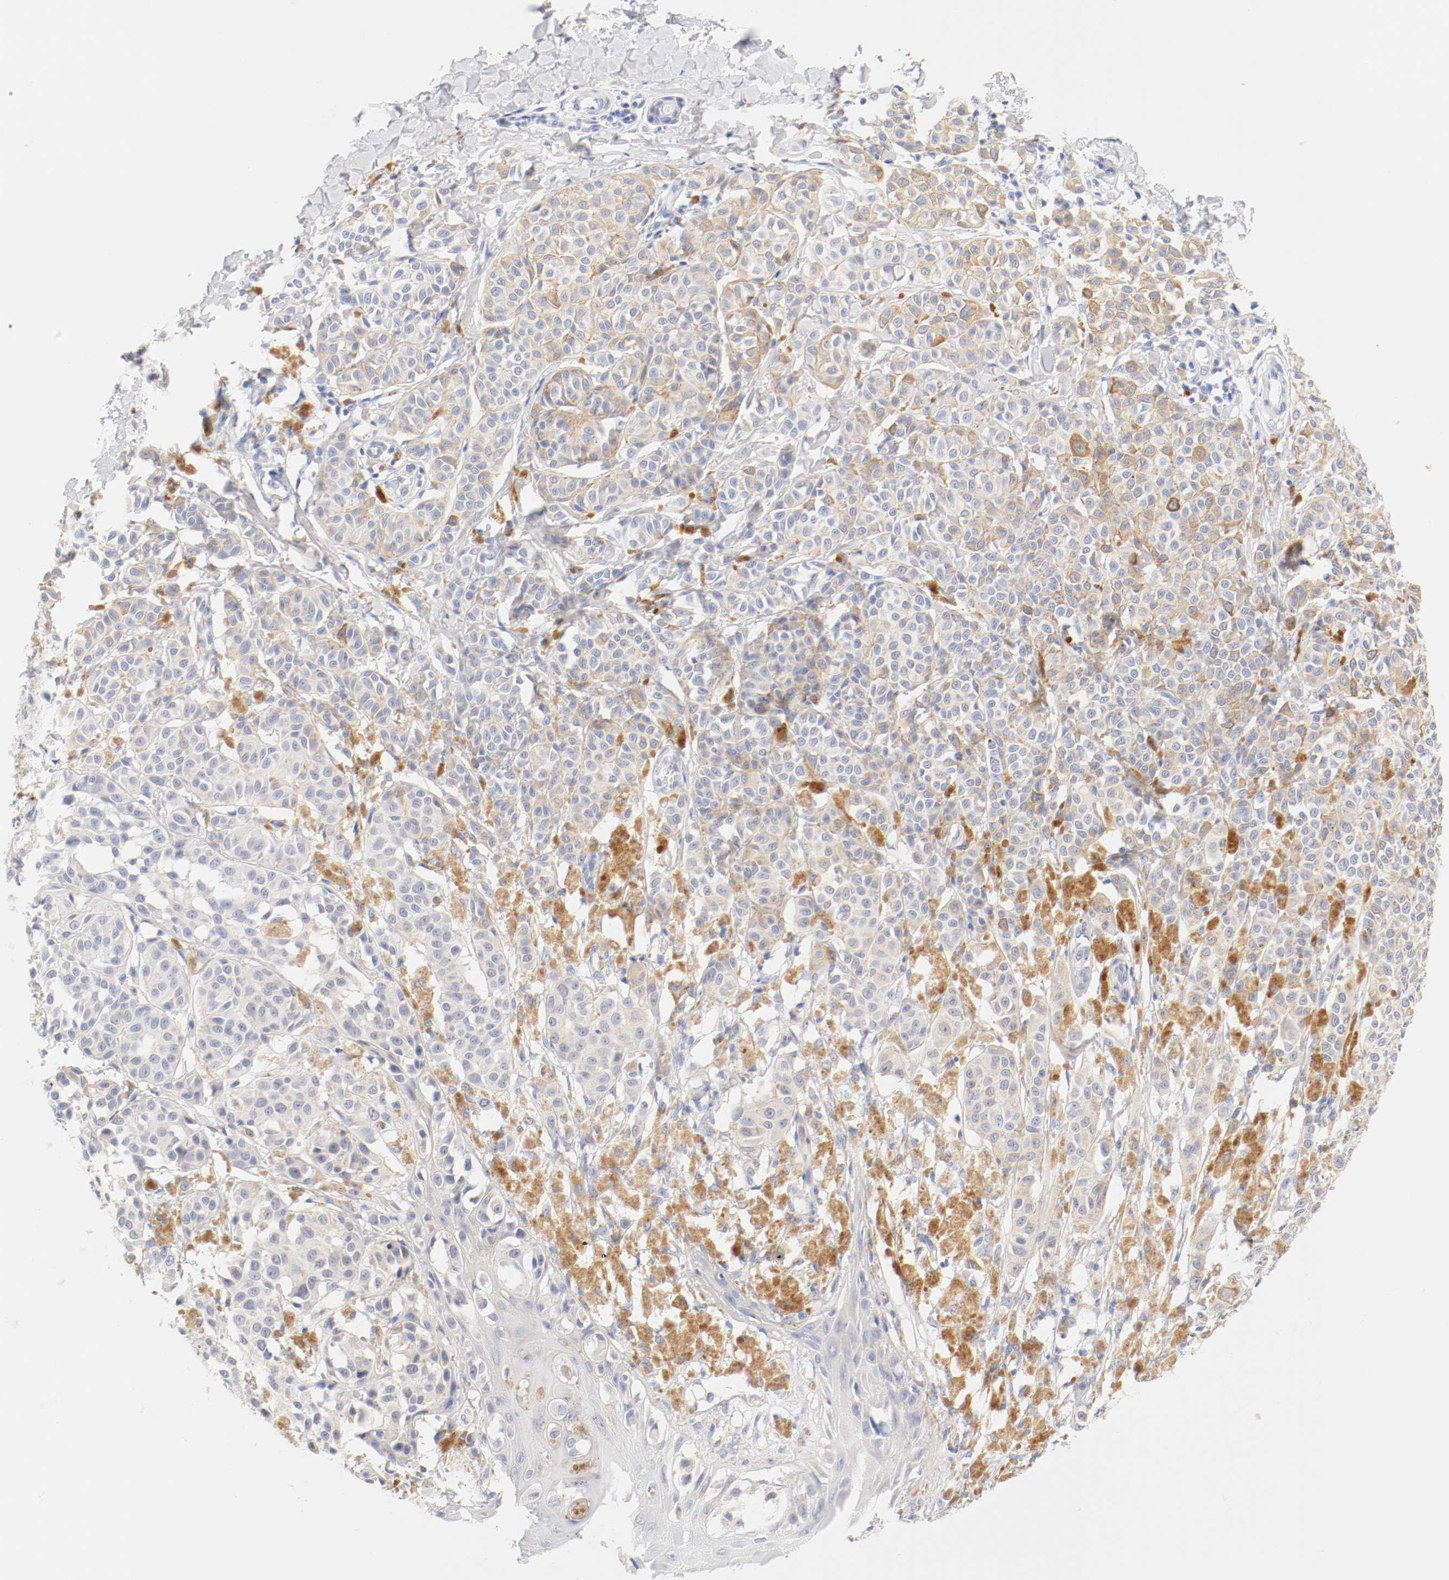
{"staining": {"intensity": "weak", "quantity": "25%-75%", "location": "cytoplasmic/membranous"}, "tissue": "melanoma", "cell_type": "Tumor cells", "image_type": "cancer", "snomed": [{"axis": "morphology", "description": "Malignant melanoma, NOS"}, {"axis": "topography", "description": "Skin"}], "caption": "This is a histology image of immunohistochemistry staining of malignant melanoma, which shows weak positivity in the cytoplasmic/membranous of tumor cells.", "gene": "HOMER1", "patient": {"sex": "male", "age": 76}}